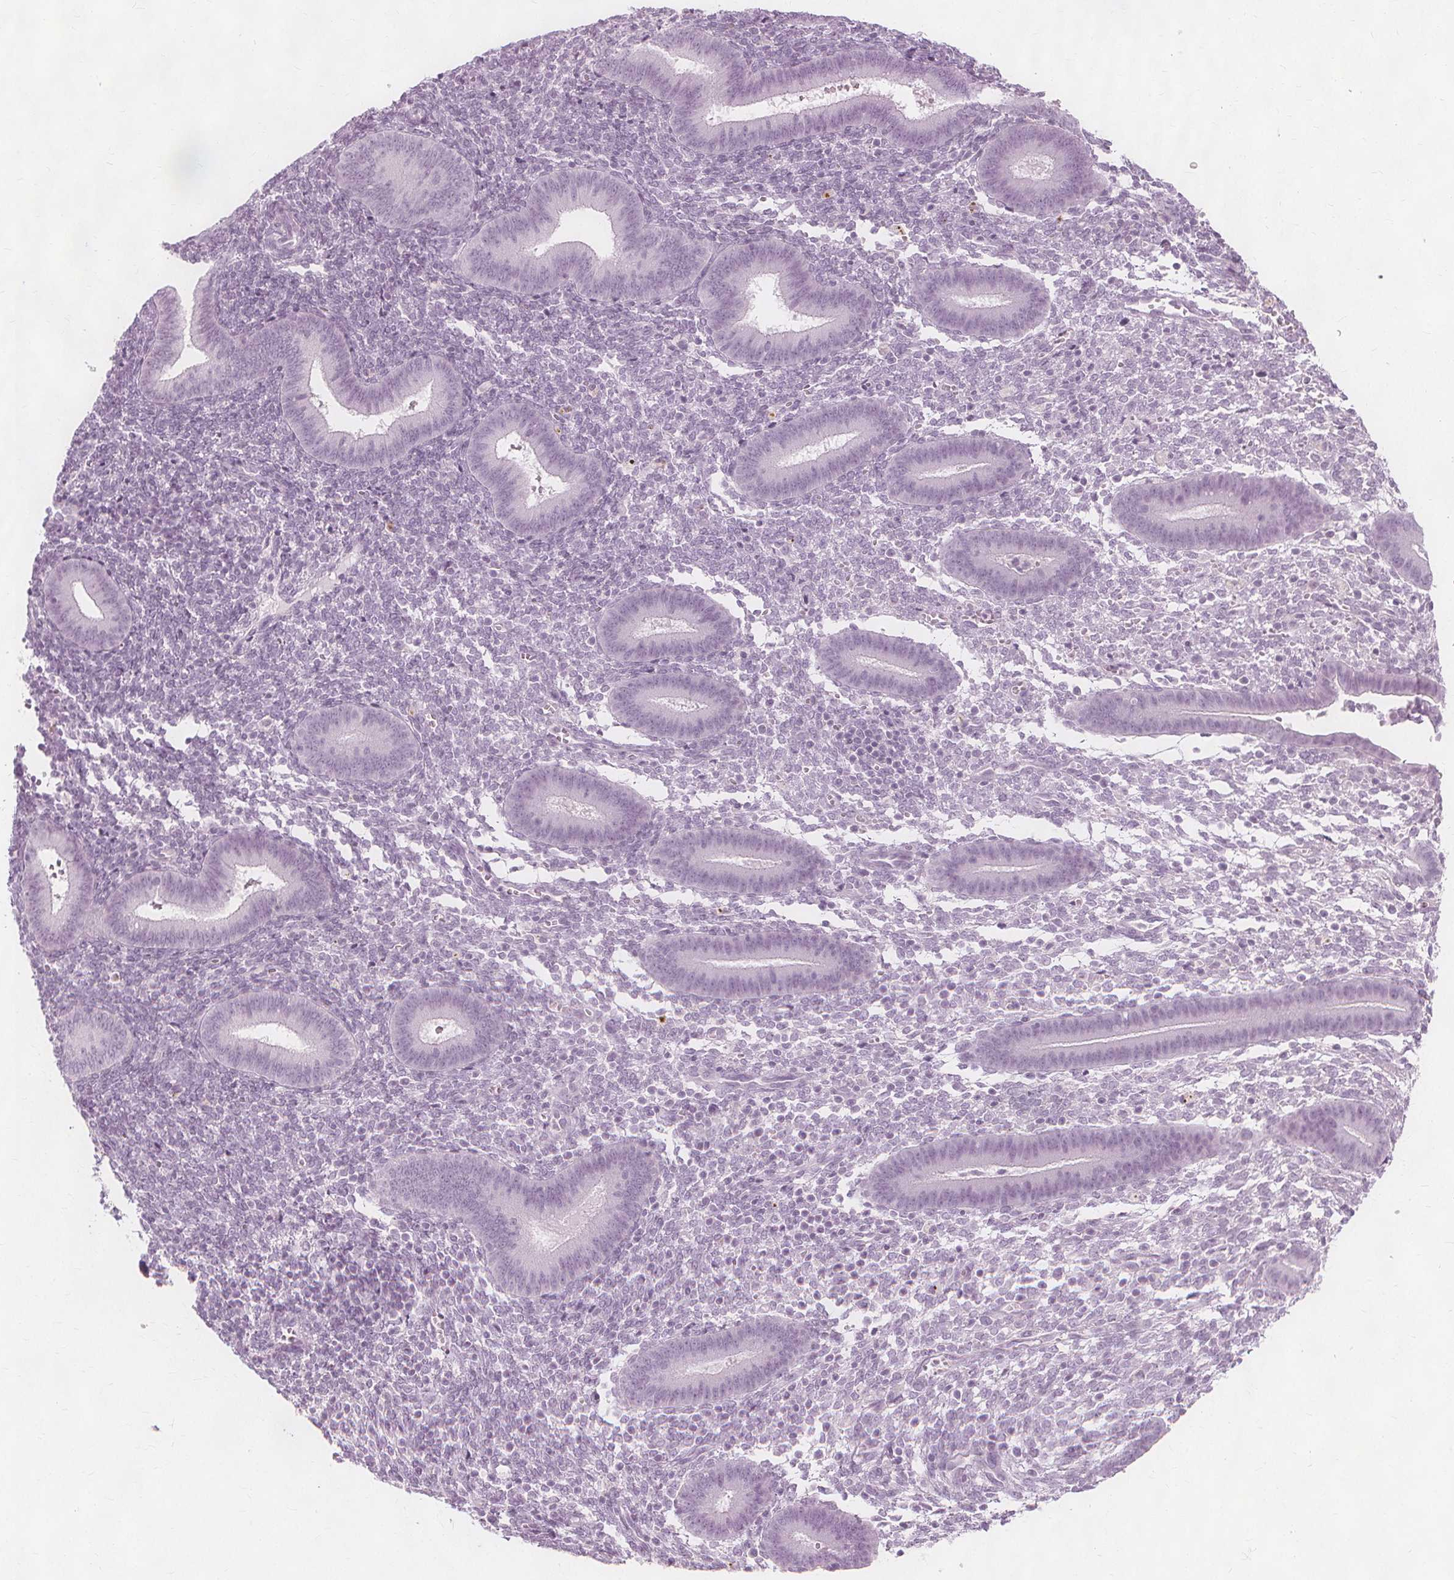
{"staining": {"intensity": "negative", "quantity": "none", "location": "none"}, "tissue": "endometrium", "cell_type": "Cells in endometrial stroma", "image_type": "normal", "snomed": [{"axis": "morphology", "description": "Normal tissue, NOS"}, {"axis": "topography", "description": "Endometrium"}], "caption": "Normal endometrium was stained to show a protein in brown. There is no significant expression in cells in endometrial stroma.", "gene": "TFF1", "patient": {"sex": "female", "age": 25}}